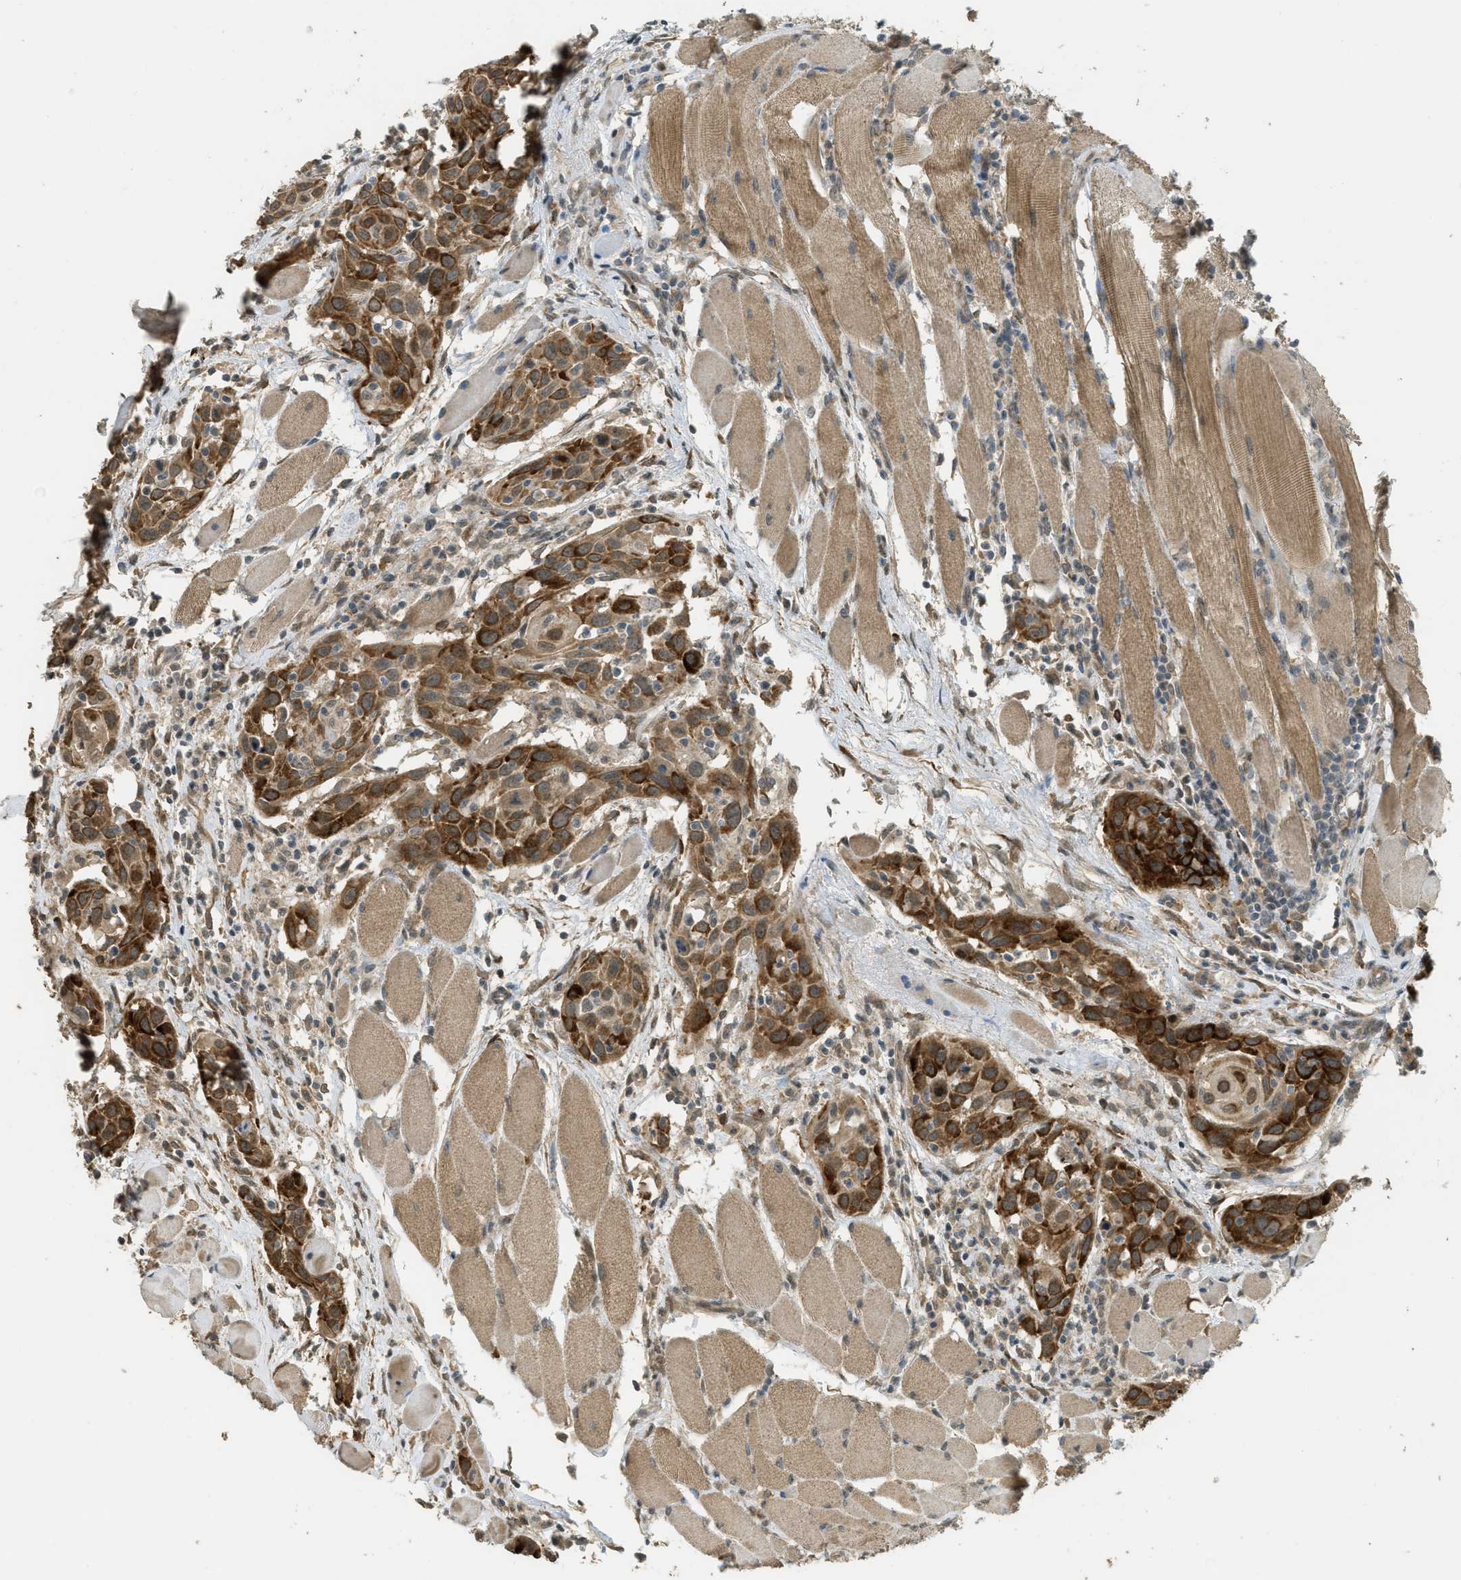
{"staining": {"intensity": "strong", "quantity": ">75%", "location": "cytoplasmic/membranous"}, "tissue": "head and neck cancer", "cell_type": "Tumor cells", "image_type": "cancer", "snomed": [{"axis": "morphology", "description": "Squamous cell carcinoma, NOS"}, {"axis": "topography", "description": "Oral tissue"}, {"axis": "topography", "description": "Head-Neck"}], "caption": "Immunohistochemical staining of squamous cell carcinoma (head and neck) exhibits high levels of strong cytoplasmic/membranous protein positivity in approximately >75% of tumor cells. (DAB IHC with brightfield microscopy, high magnification).", "gene": "IGF2BP2", "patient": {"sex": "female", "age": 50}}